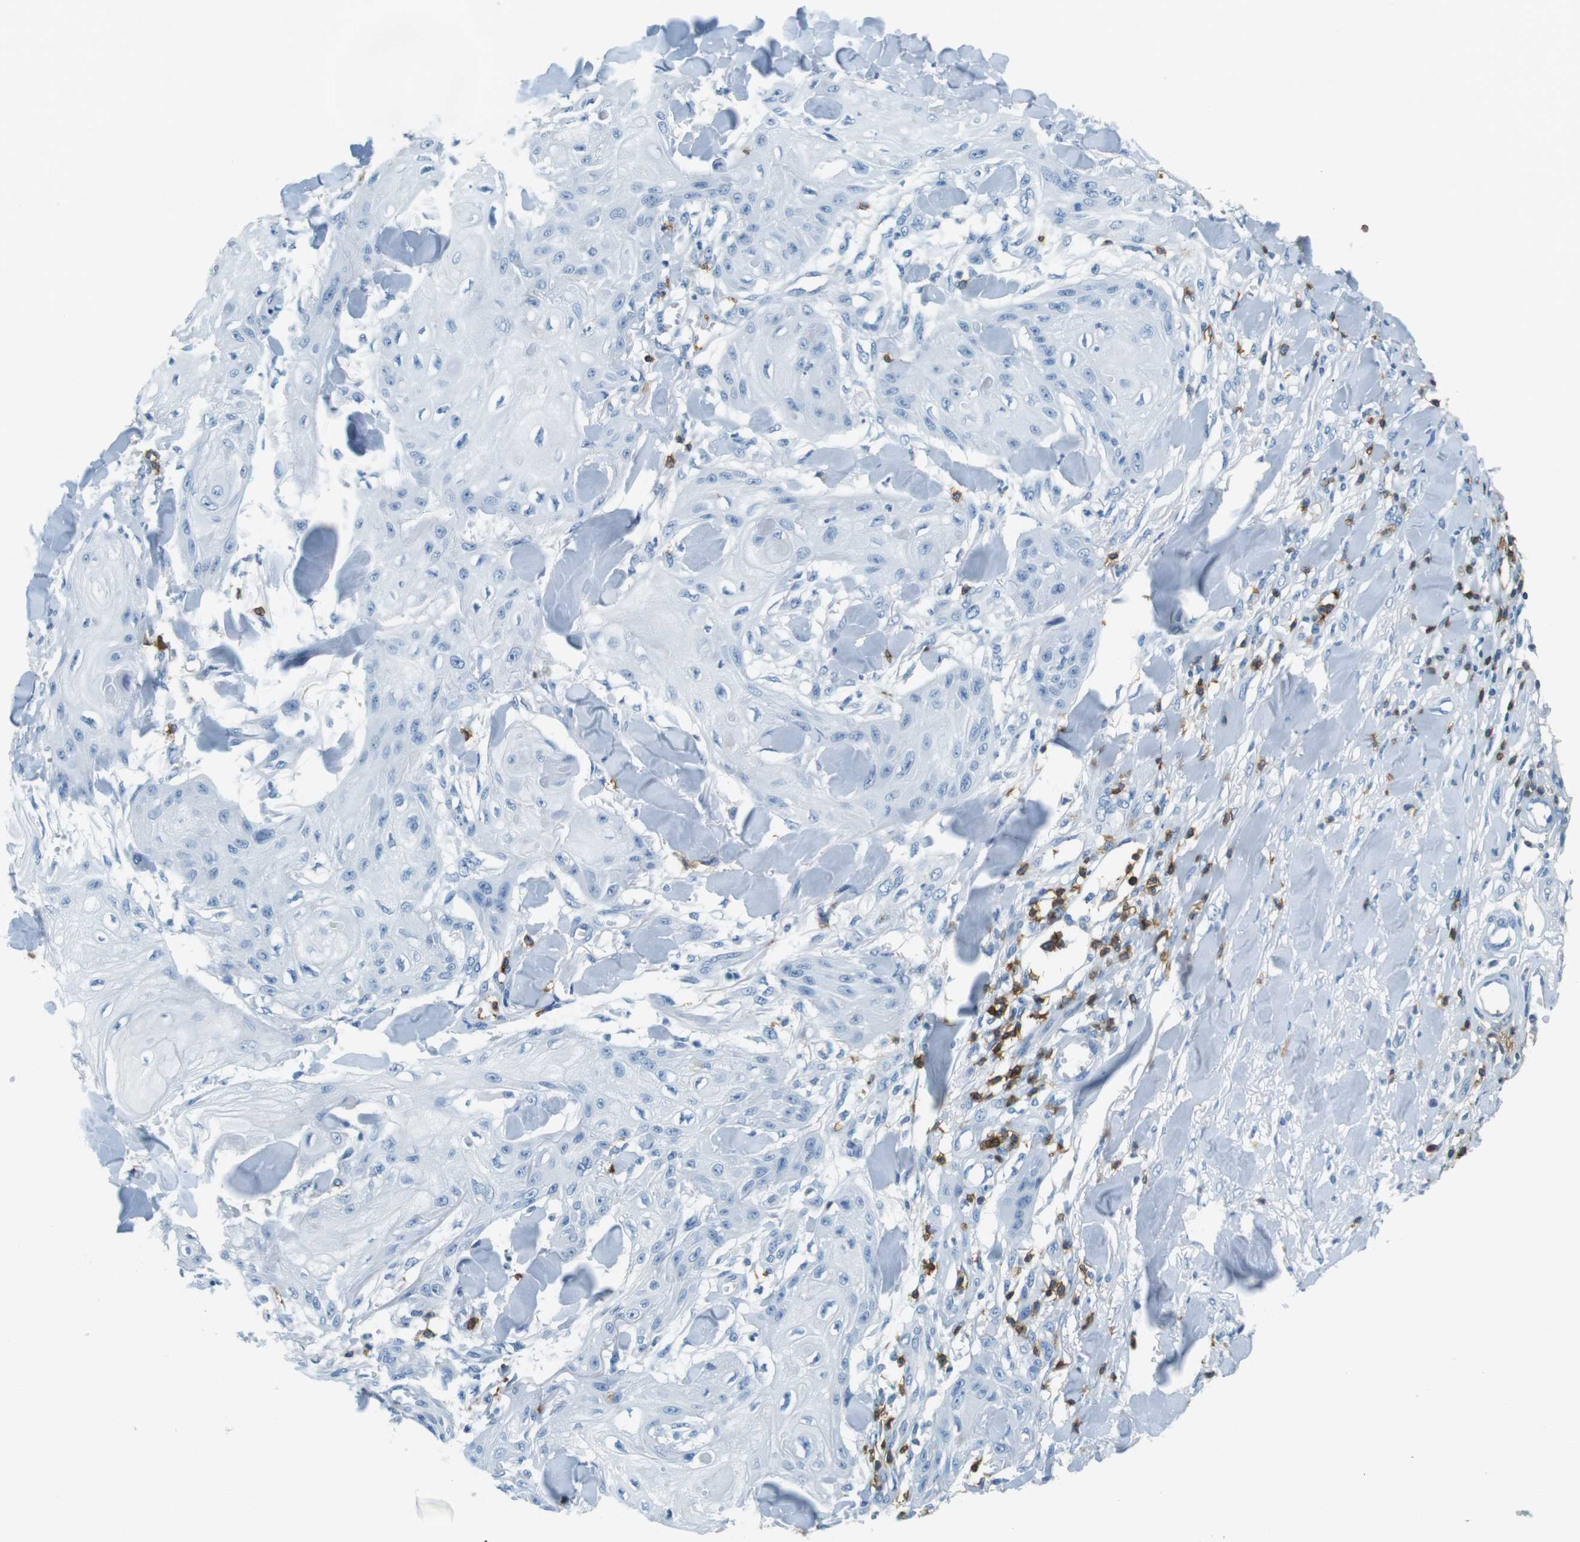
{"staining": {"intensity": "negative", "quantity": "none", "location": "none"}, "tissue": "skin cancer", "cell_type": "Tumor cells", "image_type": "cancer", "snomed": [{"axis": "morphology", "description": "Squamous cell carcinoma, NOS"}, {"axis": "topography", "description": "Skin"}], "caption": "The IHC photomicrograph has no significant positivity in tumor cells of skin cancer (squamous cell carcinoma) tissue. (Brightfield microscopy of DAB (3,3'-diaminobenzidine) immunohistochemistry at high magnification).", "gene": "LAT", "patient": {"sex": "male", "age": 74}}